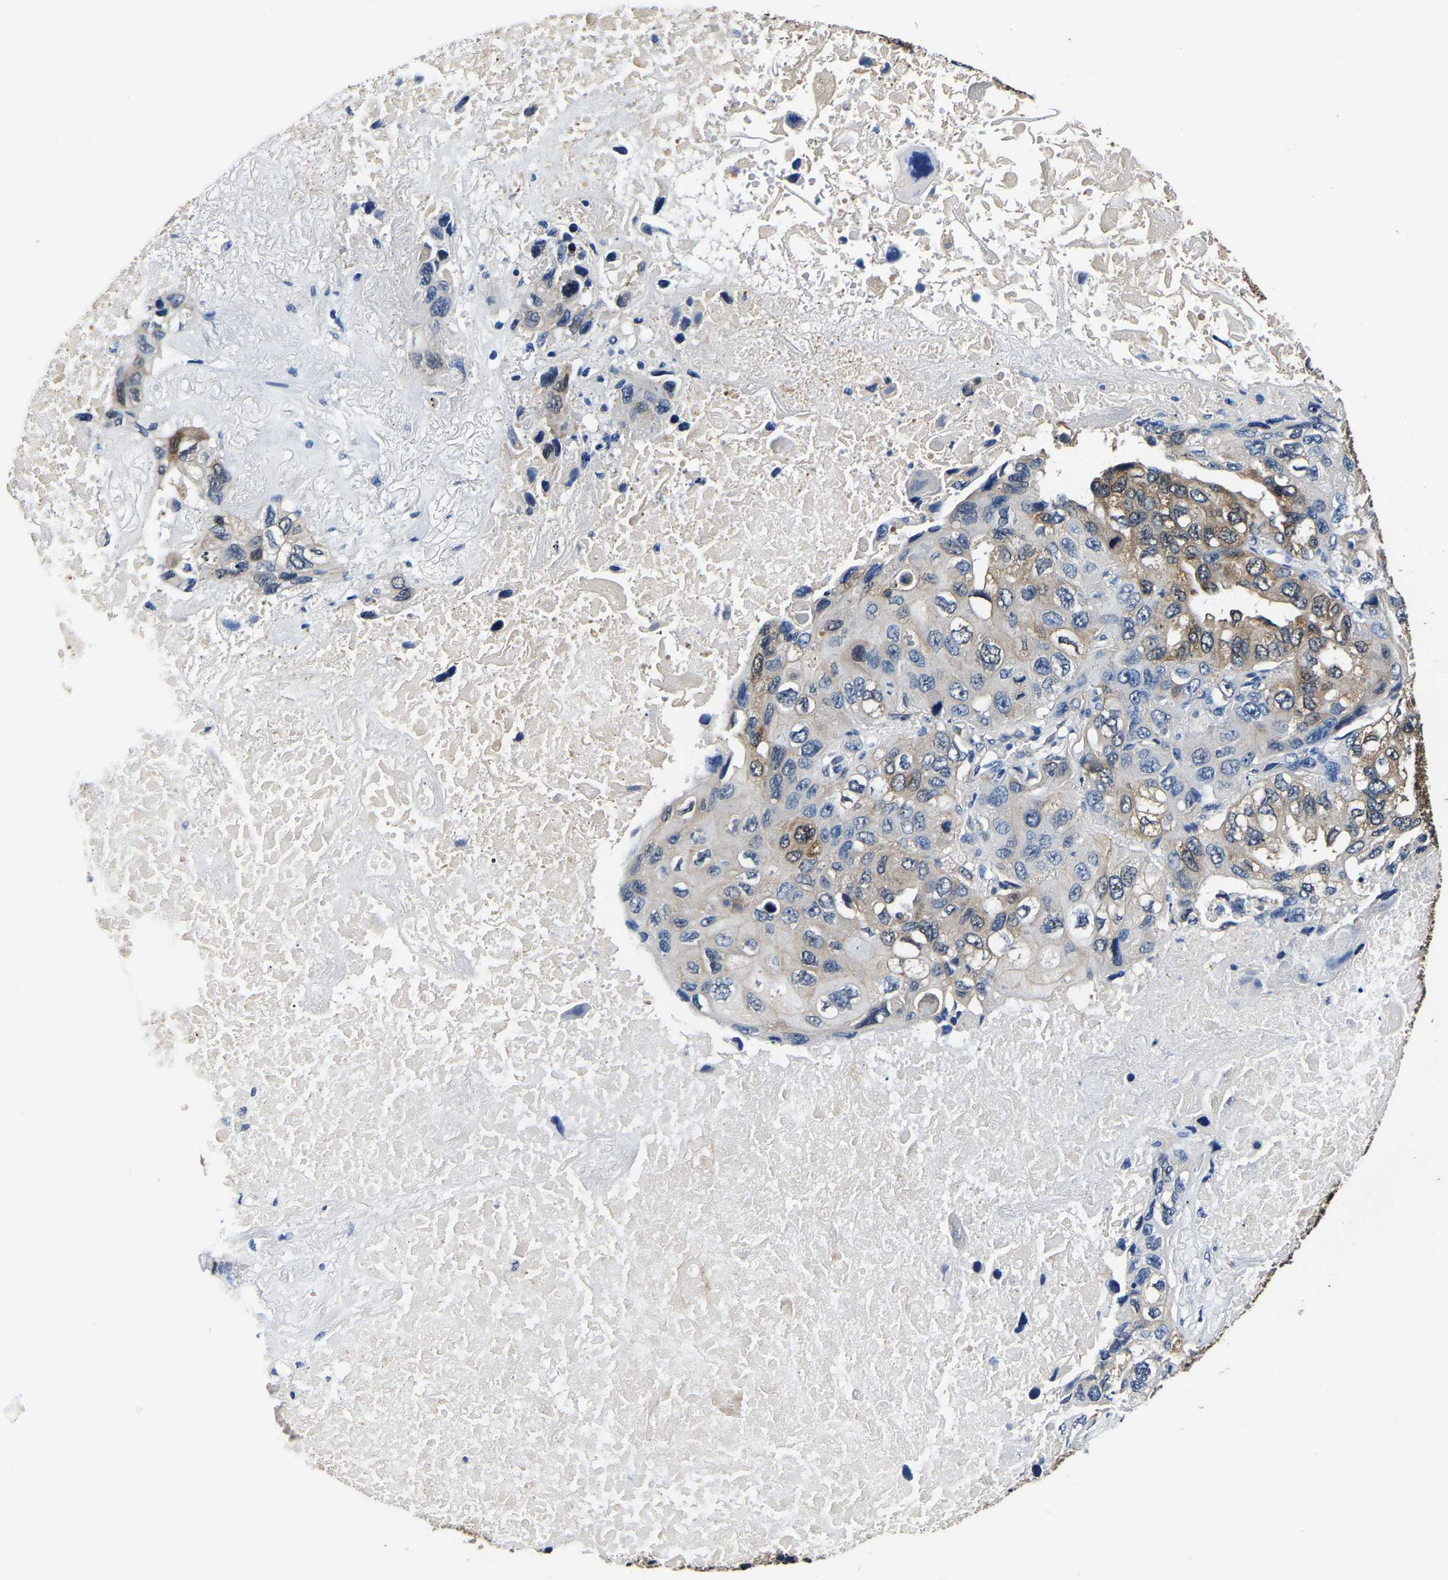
{"staining": {"intensity": "negative", "quantity": "none", "location": "none"}, "tissue": "lung cancer", "cell_type": "Tumor cells", "image_type": "cancer", "snomed": [{"axis": "morphology", "description": "Squamous cell carcinoma, NOS"}, {"axis": "topography", "description": "Lung"}], "caption": "An immunohistochemistry histopathology image of lung cancer is shown. There is no staining in tumor cells of lung cancer. The staining is performed using DAB brown chromogen with nuclei counter-stained in using hematoxylin.", "gene": "S100A13", "patient": {"sex": "female", "age": 73}}